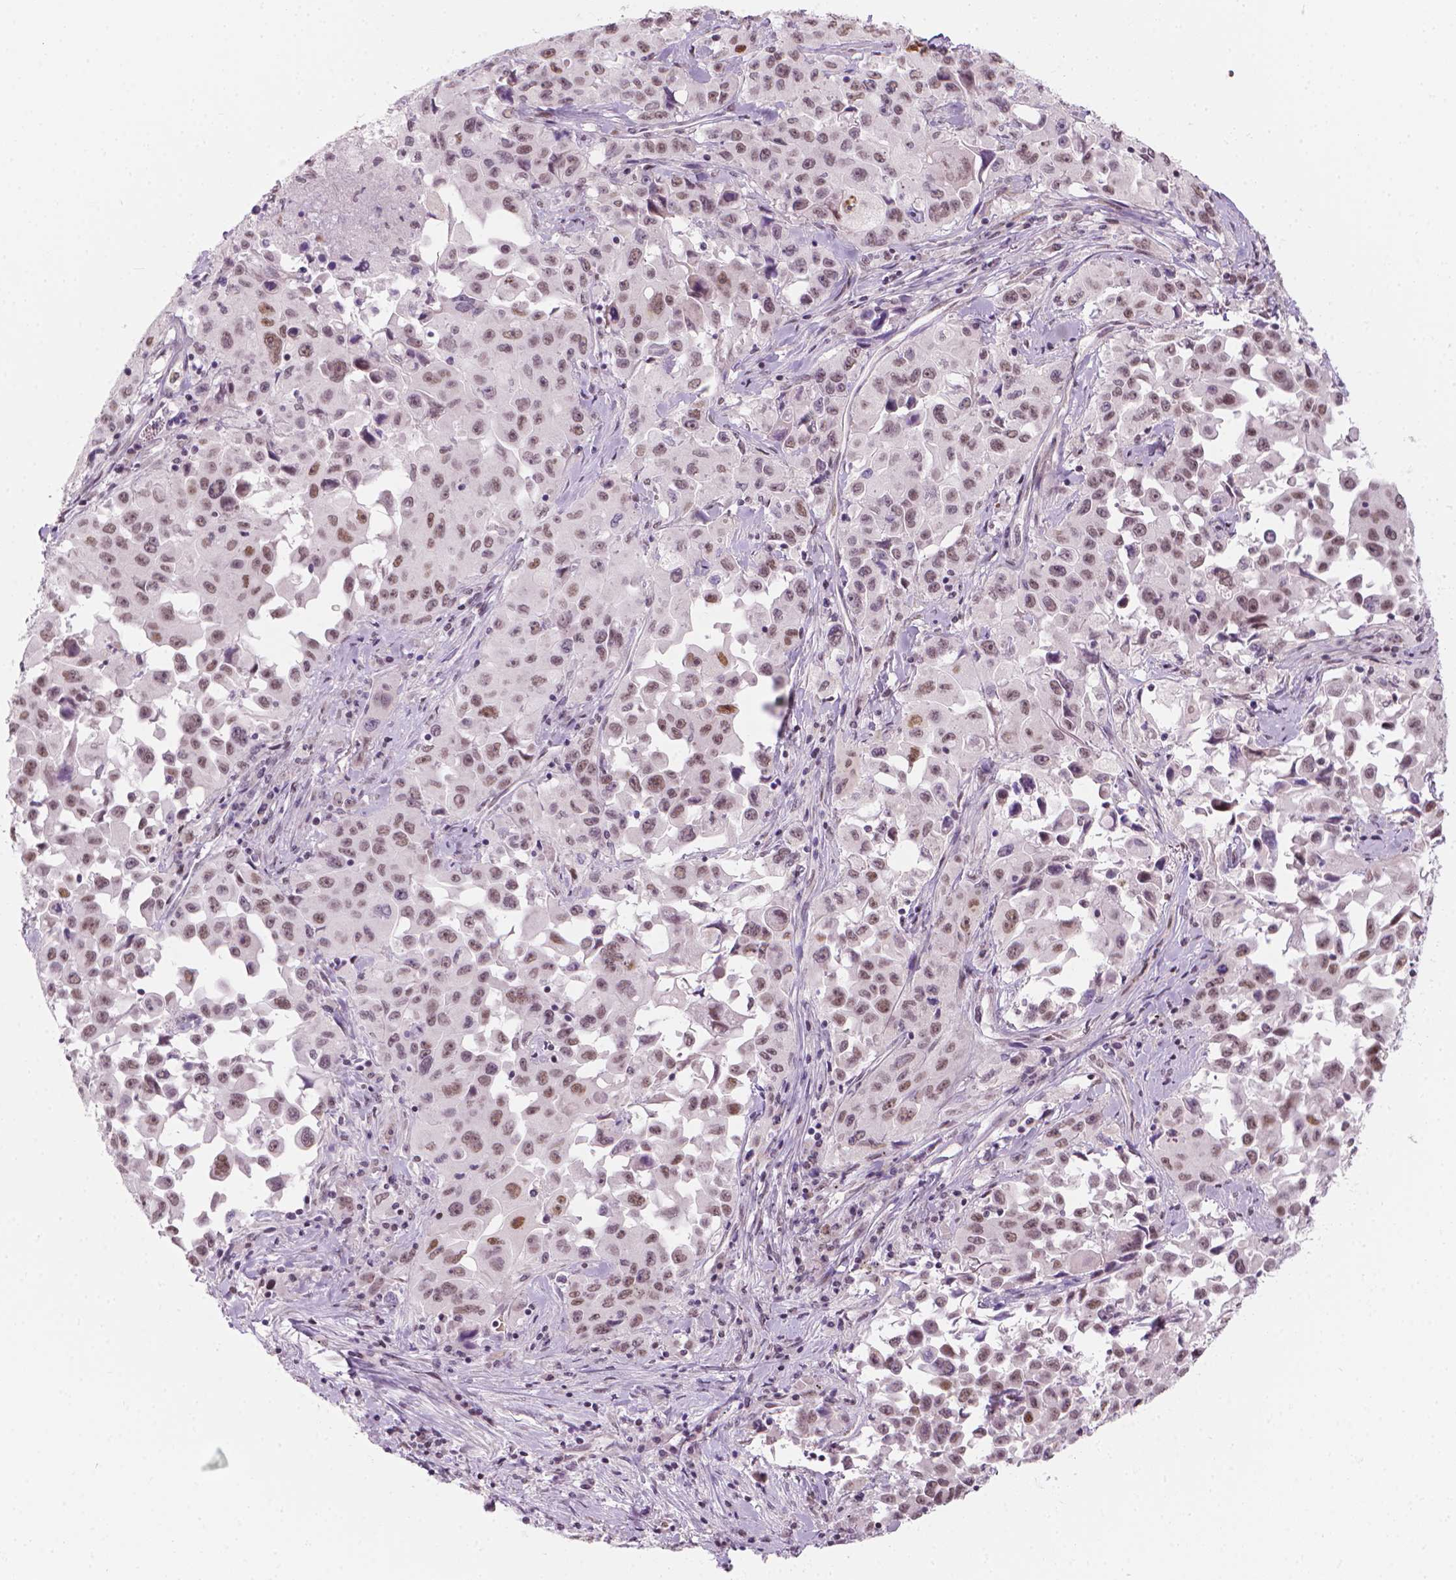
{"staining": {"intensity": "weak", "quantity": ">75%", "location": "nuclear"}, "tissue": "lung cancer", "cell_type": "Tumor cells", "image_type": "cancer", "snomed": [{"axis": "morphology", "description": "Squamous cell carcinoma, NOS"}, {"axis": "topography", "description": "Lung"}], "caption": "Immunohistochemical staining of human lung squamous cell carcinoma reveals low levels of weak nuclear protein positivity in about >75% of tumor cells. (Brightfield microscopy of DAB IHC at high magnification).", "gene": "CDKN1C", "patient": {"sex": "male", "age": 63}}